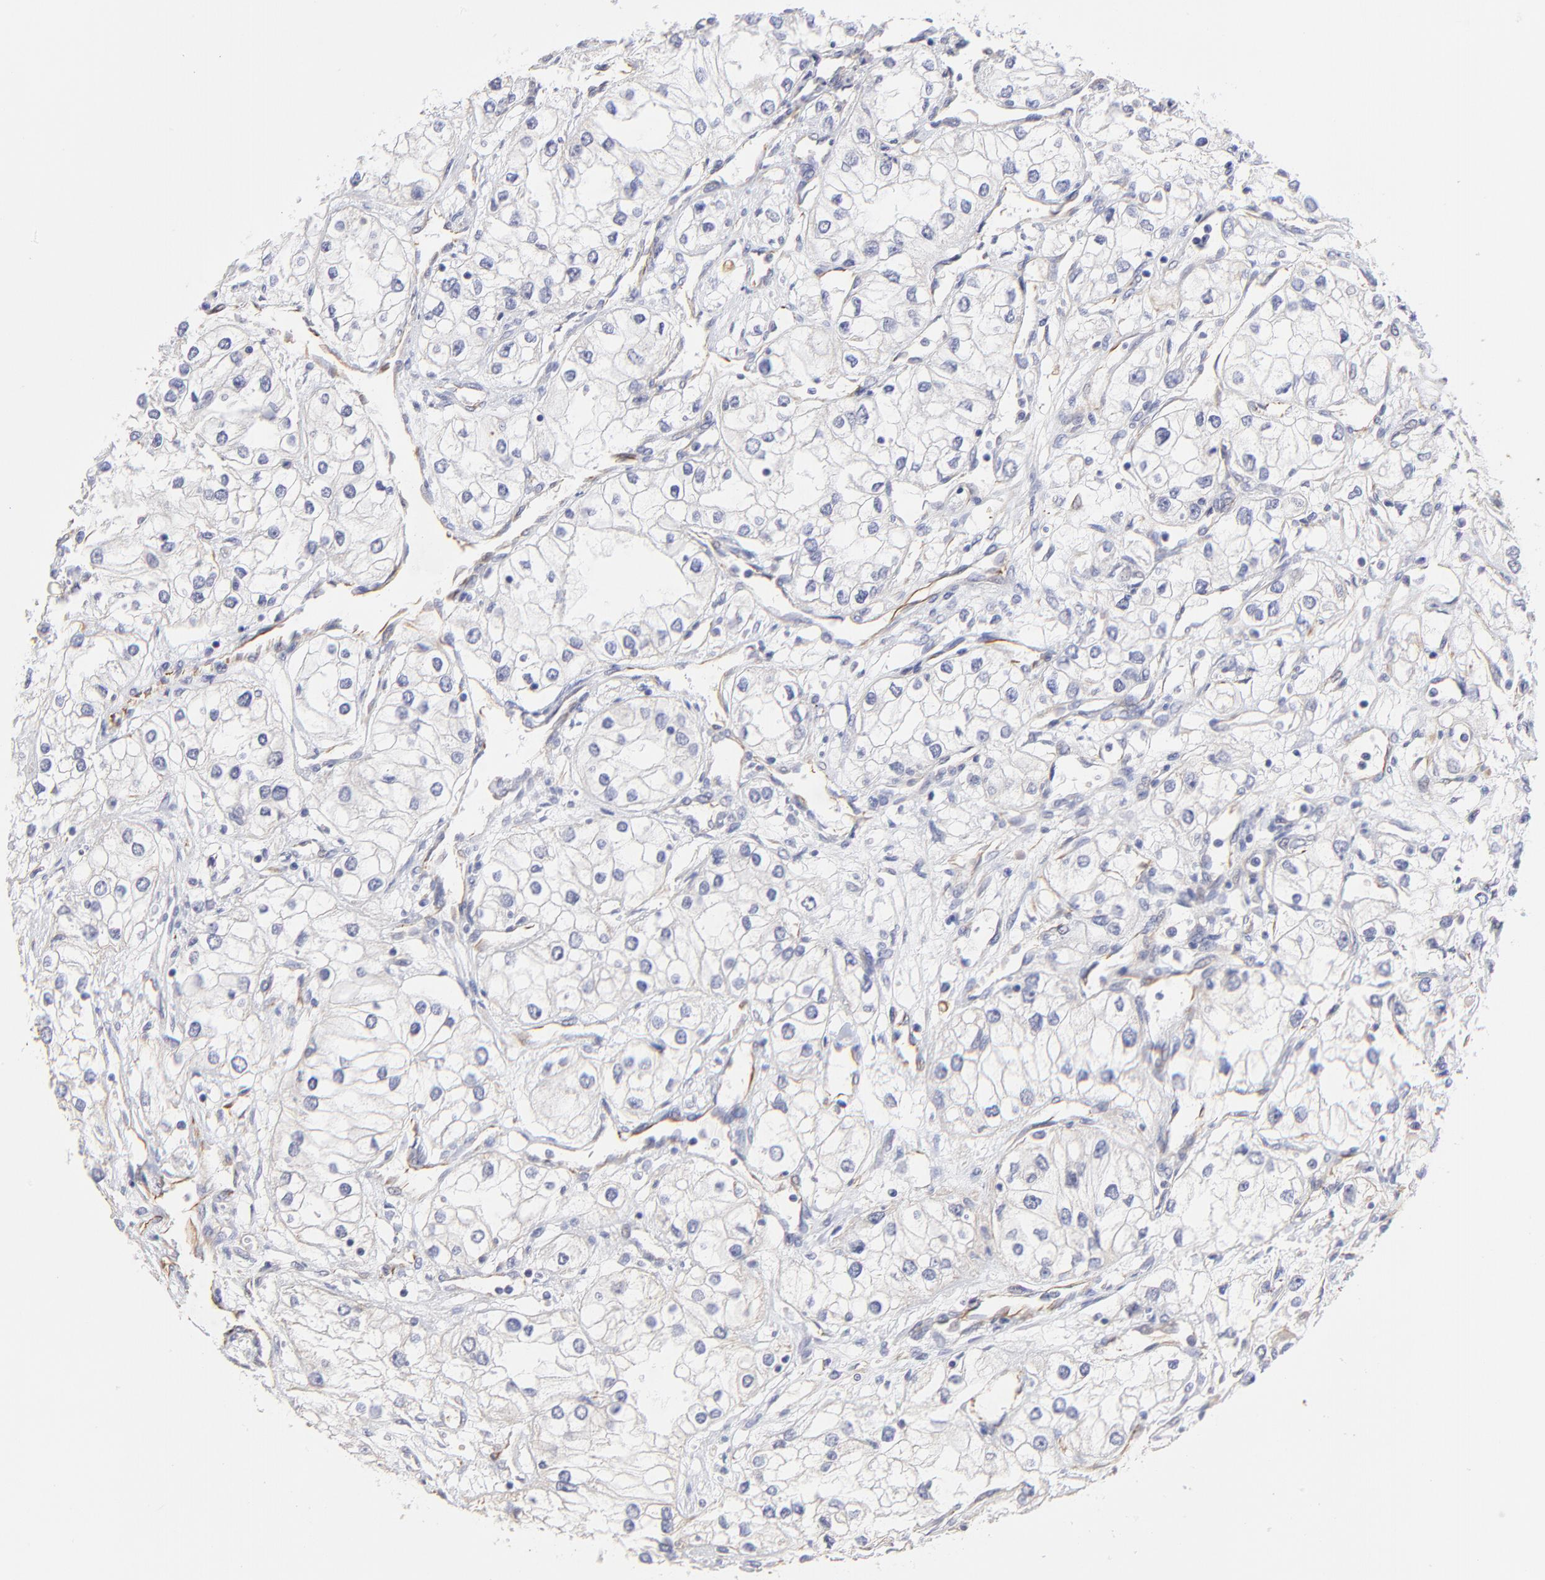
{"staining": {"intensity": "negative", "quantity": "none", "location": "none"}, "tissue": "renal cancer", "cell_type": "Tumor cells", "image_type": "cancer", "snomed": [{"axis": "morphology", "description": "Adenocarcinoma, NOS"}, {"axis": "topography", "description": "Kidney"}], "caption": "Immunohistochemistry (IHC) image of neoplastic tissue: adenocarcinoma (renal) stained with DAB (3,3'-diaminobenzidine) shows no significant protein staining in tumor cells.", "gene": "COX8C", "patient": {"sex": "male", "age": 57}}